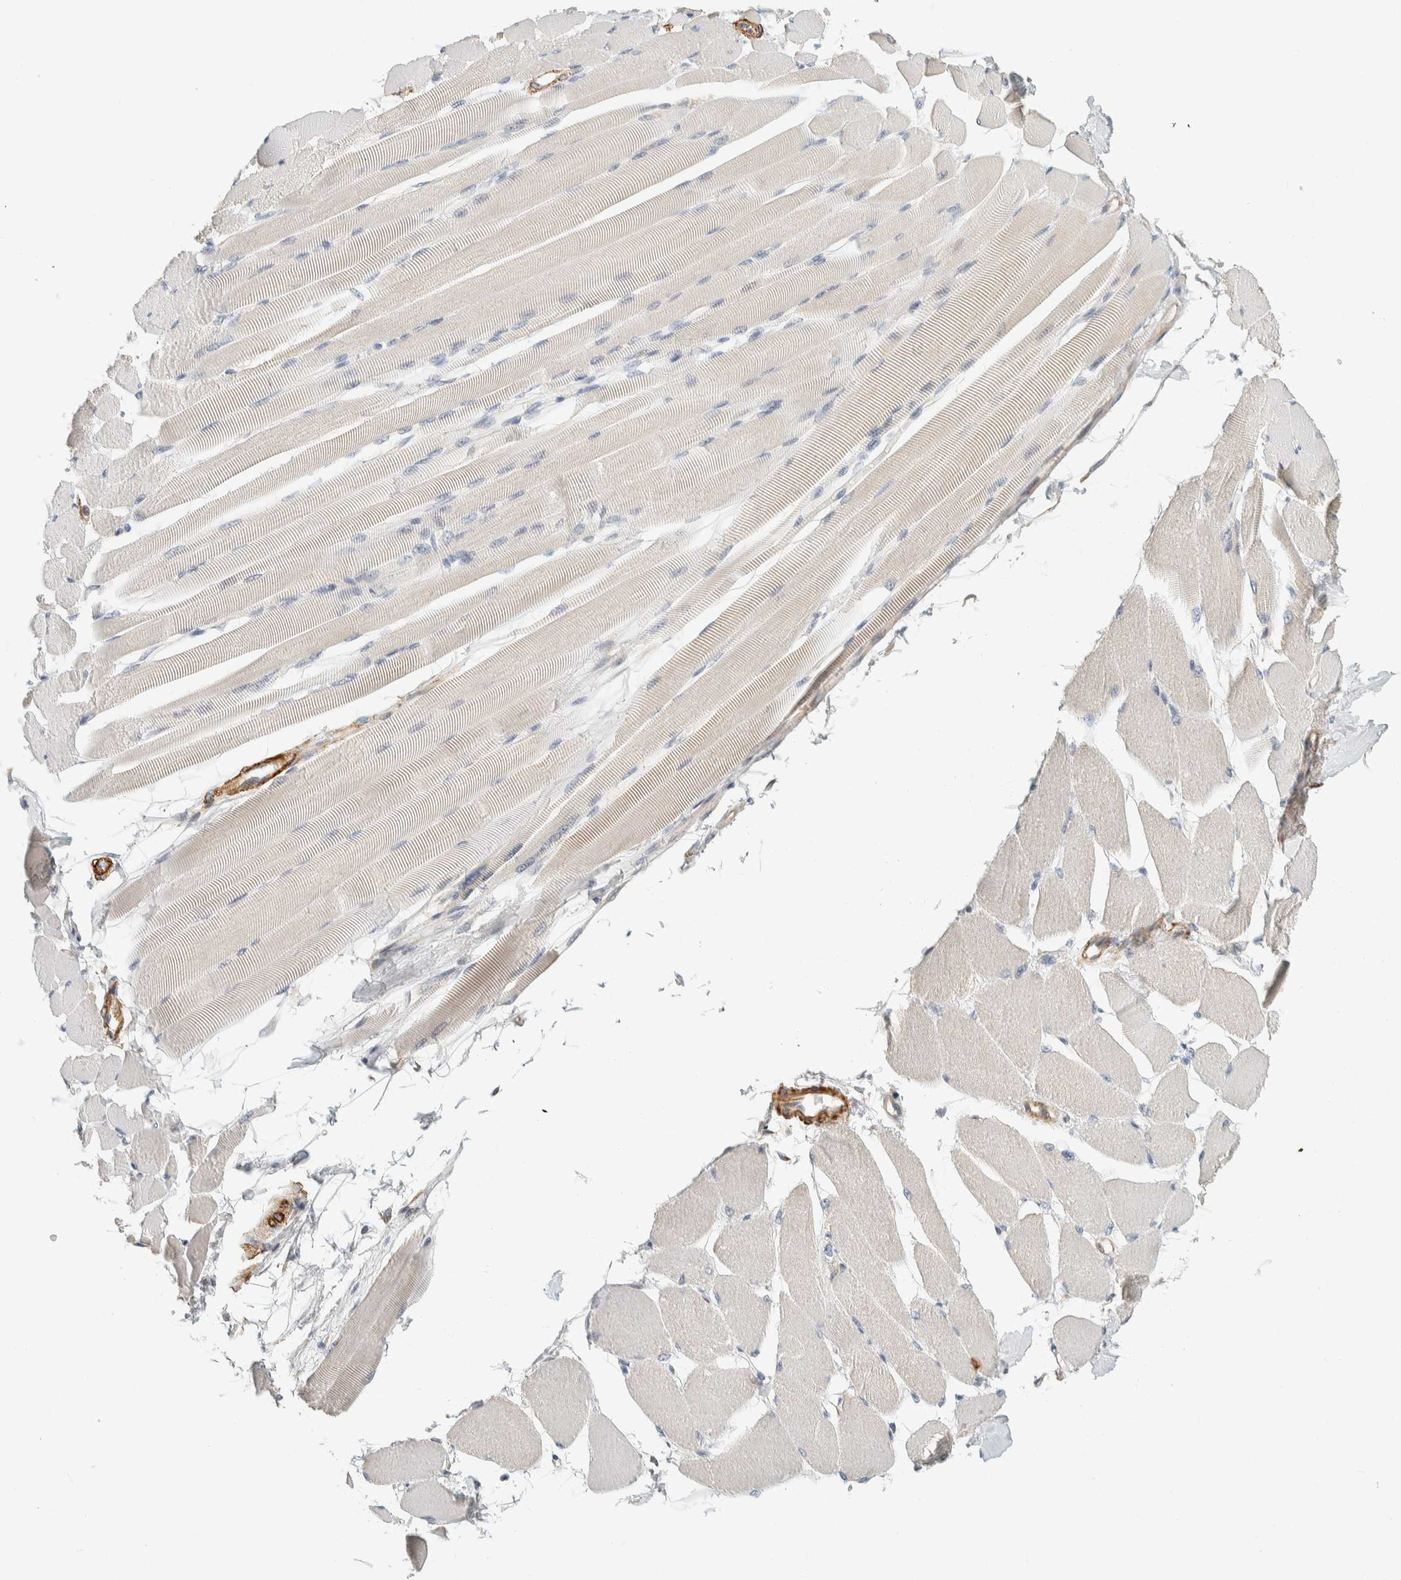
{"staining": {"intensity": "negative", "quantity": "none", "location": "none"}, "tissue": "skeletal muscle", "cell_type": "Myocytes", "image_type": "normal", "snomed": [{"axis": "morphology", "description": "Normal tissue, NOS"}, {"axis": "topography", "description": "Skeletal muscle"}, {"axis": "topography", "description": "Peripheral nerve tissue"}], "caption": "This is an IHC histopathology image of unremarkable skeletal muscle. There is no expression in myocytes.", "gene": "CDR2", "patient": {"sex": "female", "age": 84}}